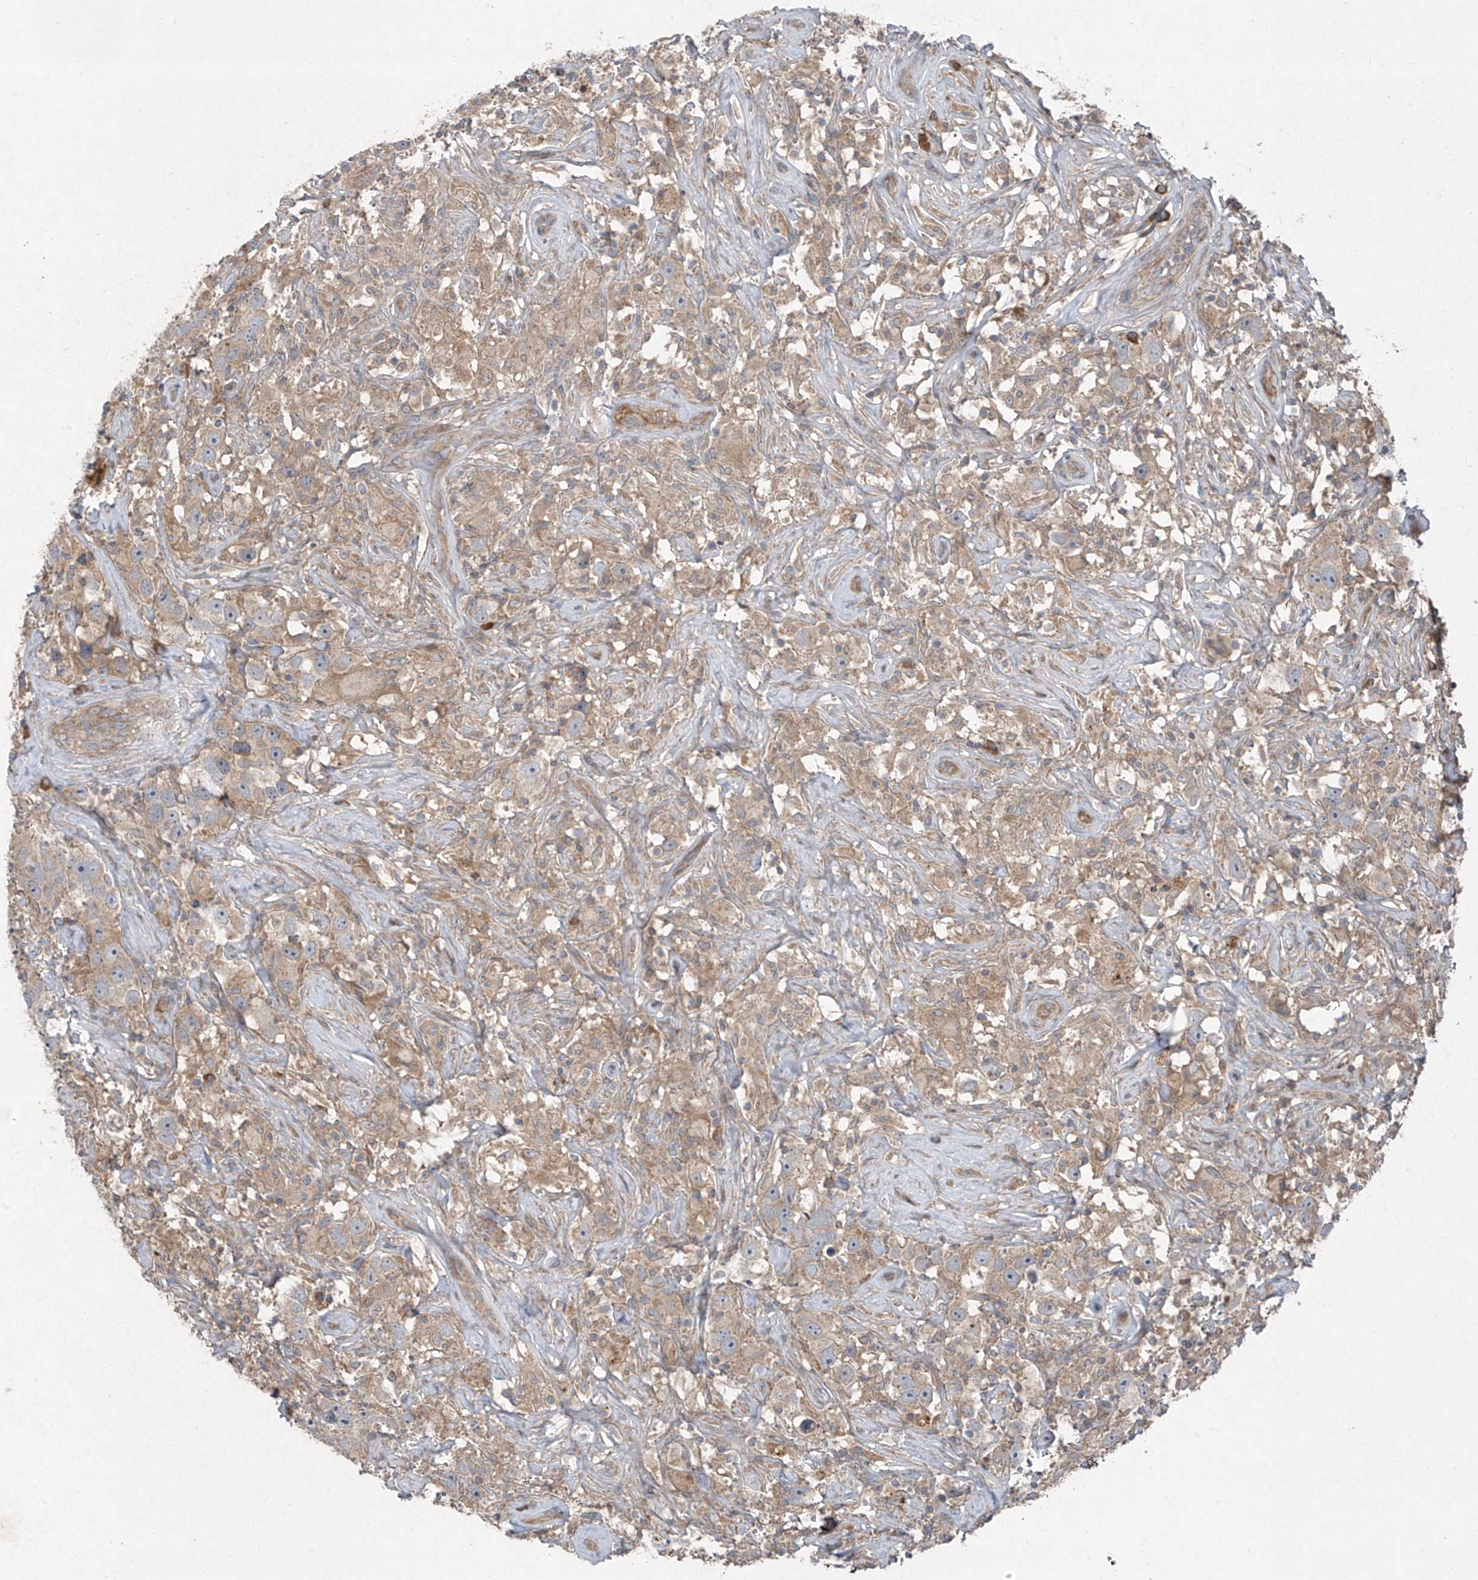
{"staining": {"intensity": "weak", "quantity": ">75%", "location": "cytoplasmic/membranous"}, "tissue": "testis cancer", "cell_type": "Tumor cells", "image_type": "cancer", "snomed": [{"axis": "morphology", "description": "Seminoma, NOS"}, {"axis": "topography", "description": "Testis"}], "caption": "IHC photomicrograph of human seminoma (testis) stained for a protein (brown), which reveals low levels of weak cytoplasmic/membranous positivity in approximately >75% of tumor cells.", "gene": "FOXRED2", "patient": {"sex": "male", "age": 49}}